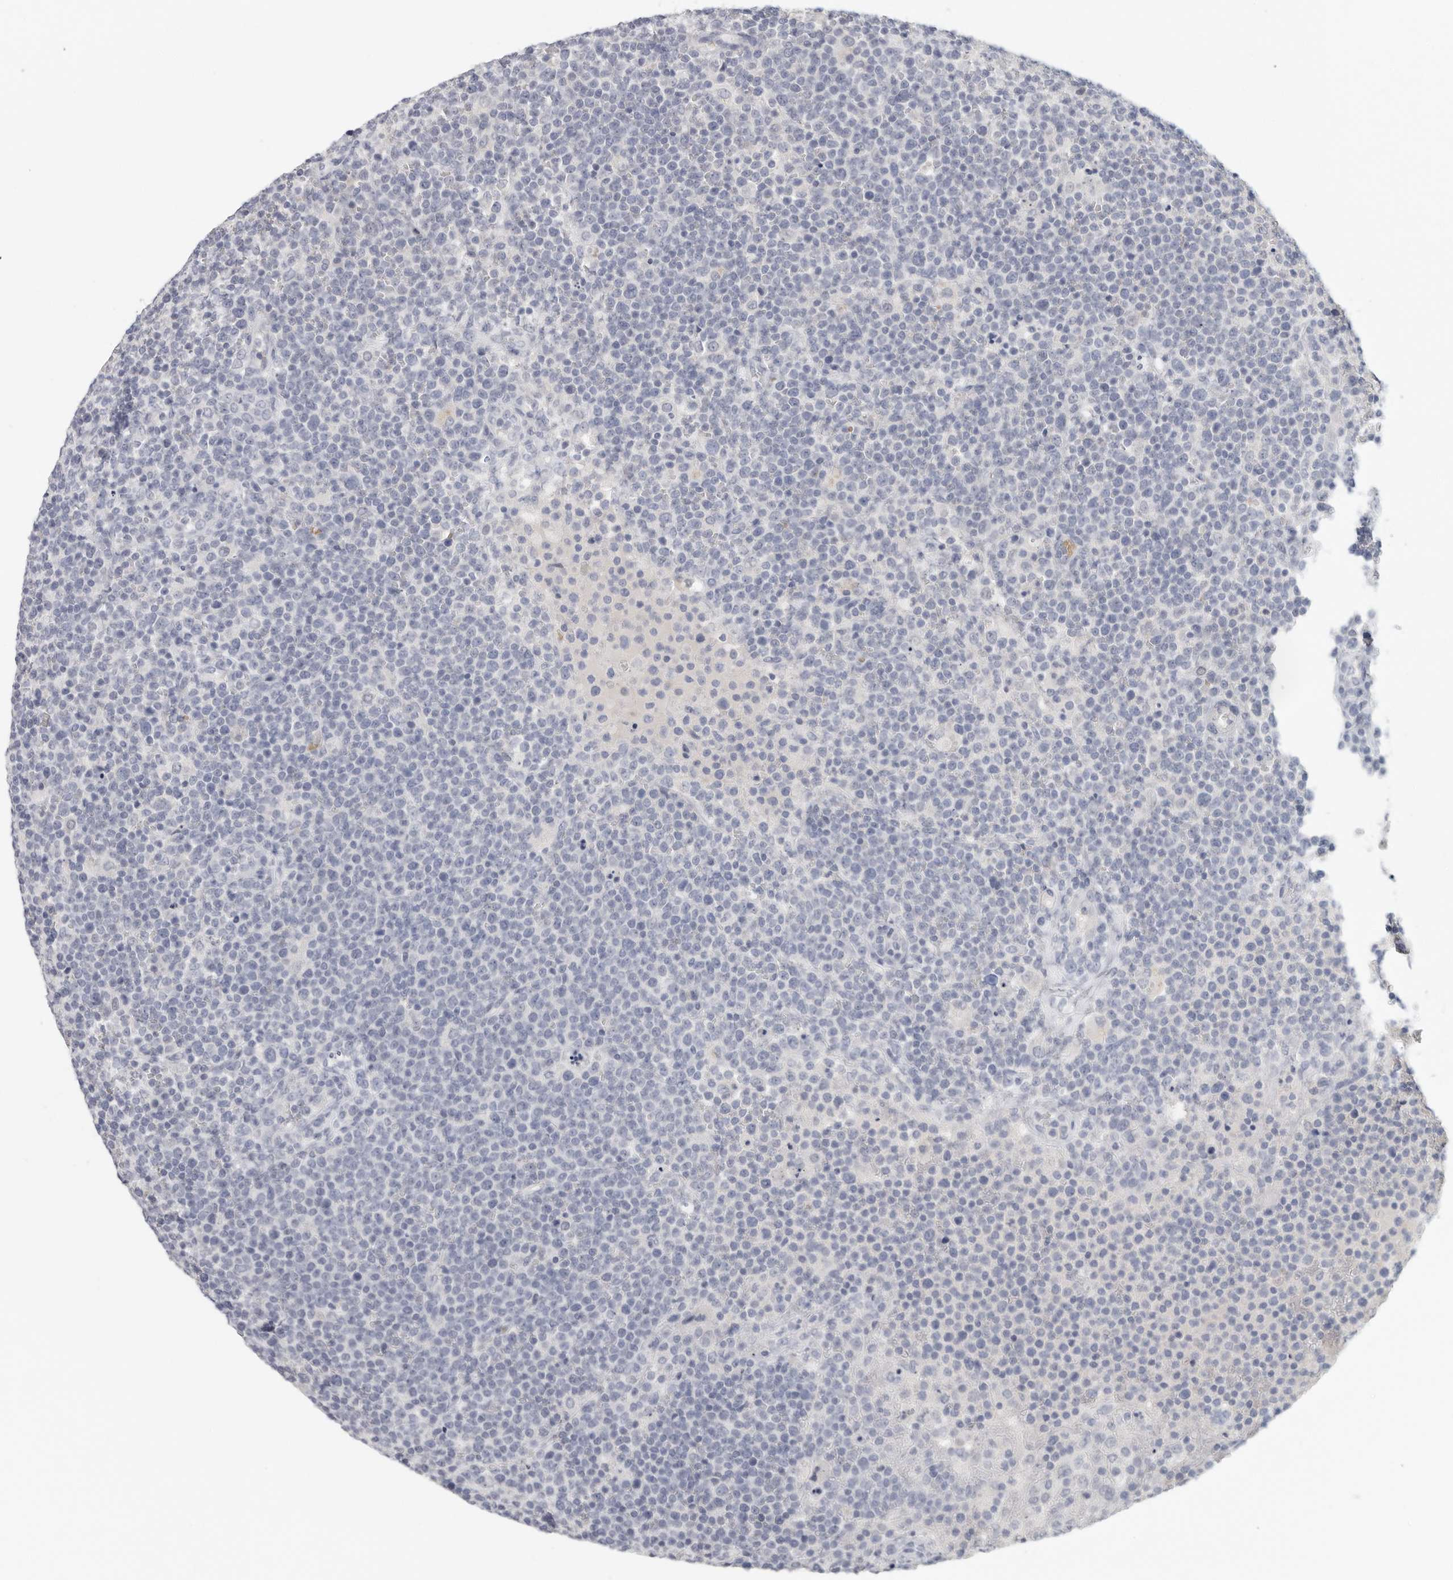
{"staining": {"intensity": "negative", "quantity": "none", "location": "none"}, "tissue": "lymphoma", "cell_type": "Tumor cells", "image_type": "cancer", "snomed": [{"axis": "morphology", "description": "Malignant lymphoma, non-Hodgkin's type, High grade"}, {"axis": "topography", "description": "Lymph node"}], "caption": "Histopathology image shows no significant protein staining in tumor cells of high-grade malignant lymphoma, non-Hodgkin's type.", "gene": "DNAJC11", "patient": {"sex": "male", "age": 61}}